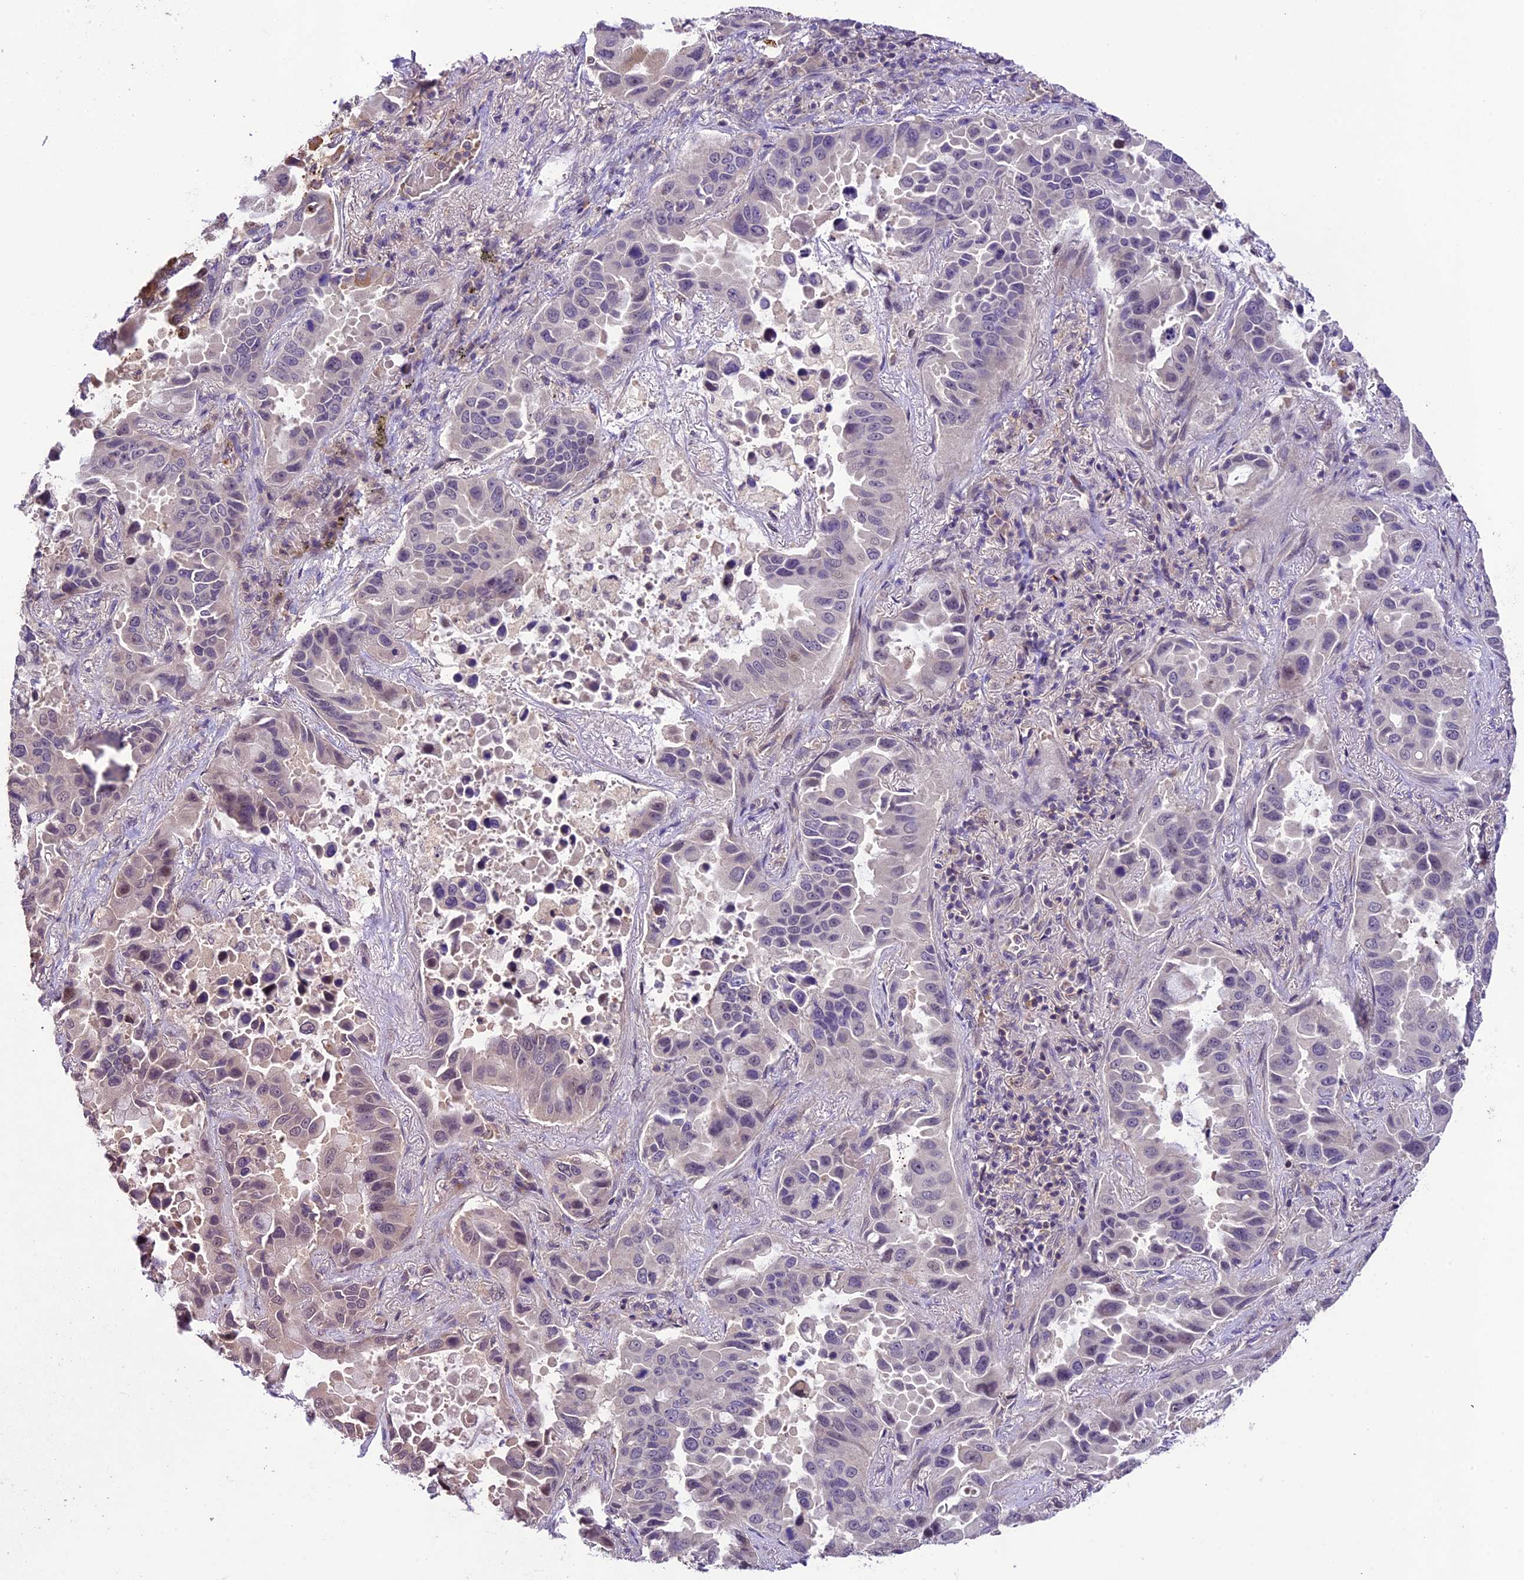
{"staining": {"intensity": "strong", "quantity": "<25%", "location": "cytoplasmic/membranous"}, "tissue": "lung cancer", "cell_type": "Tumor cells", "image_type": "cancer", "snomed": [{"axis": "morphology", "description": "Adenocarcinoma, NOS"}, {"axis": "topography", "description": "Lung"}], "caption": "This photomicrograph exhibits lung cancer (adenocarcinoma) stained with immunohistochemistry (IHC) to label a protein in brown. The cytoplasmic/membranous of tumor cells show strong positivity for the protein. Nuclei are counter-stained blue.", "gene": "DGKH", "patient": {"sex": "male", "age": 64}}